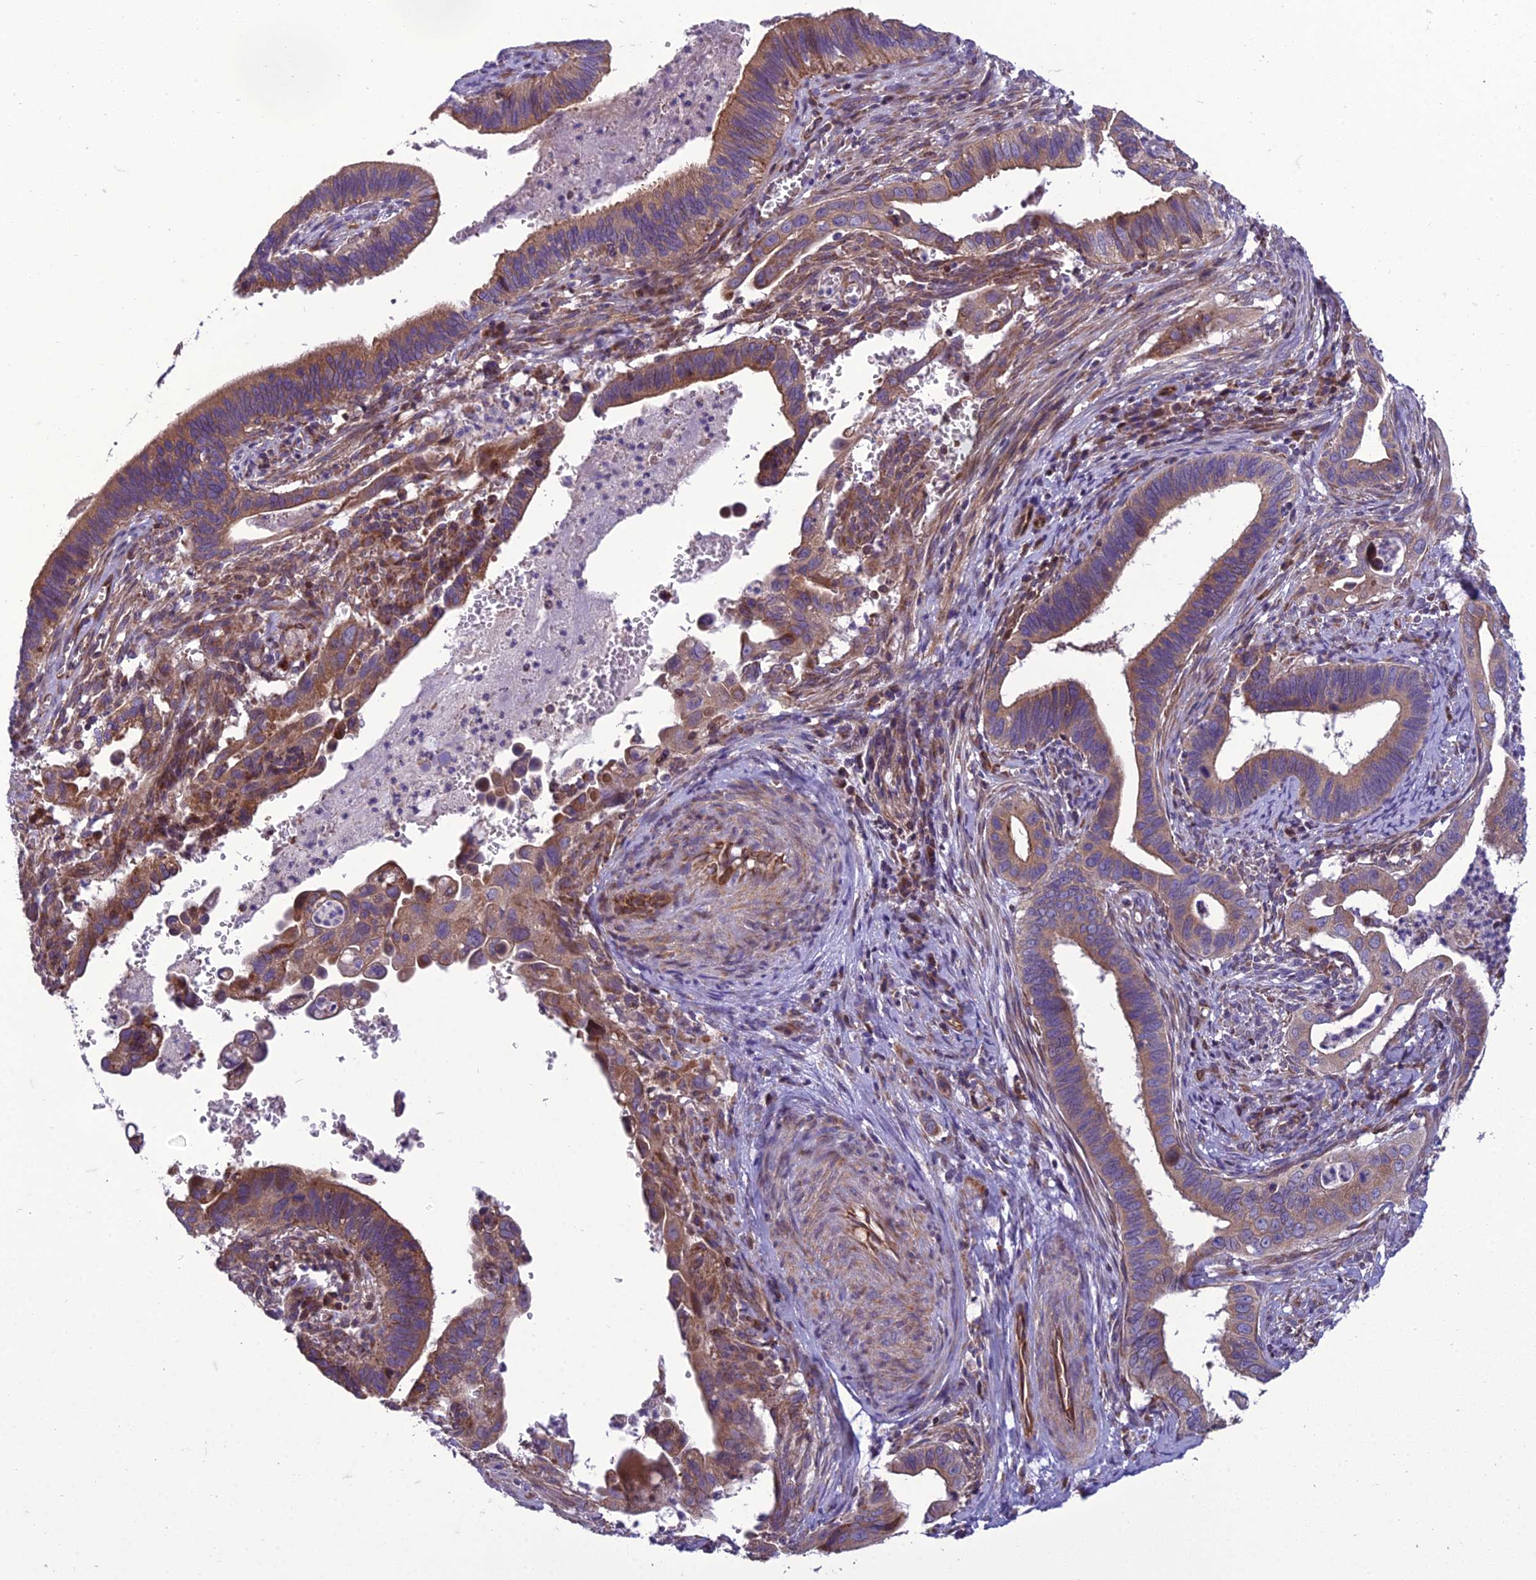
{"staining": {"intensity": "moderate", "quantity": ">75%", "location": "cytoplasmic/membranous"}, "tissue": "cervical cancer", "cell_type": "Tumor cells", "image_type": "cancer", "snomed": [{"axis": "morphology", "description": "Adenocarcinoma, NOS"}, {"axis": "topography", "description": "Cervix"}], "caption": "DAB (3,3'-diaminobenzidine) immunohistochemical staining of cervical adenocarcinoma shows moderate cytoplasmic/membranous protein expression in approximately >75% of tumor cells.", "gene": "GIMAP1", "patient": {"sex": "female", "age": 42}}